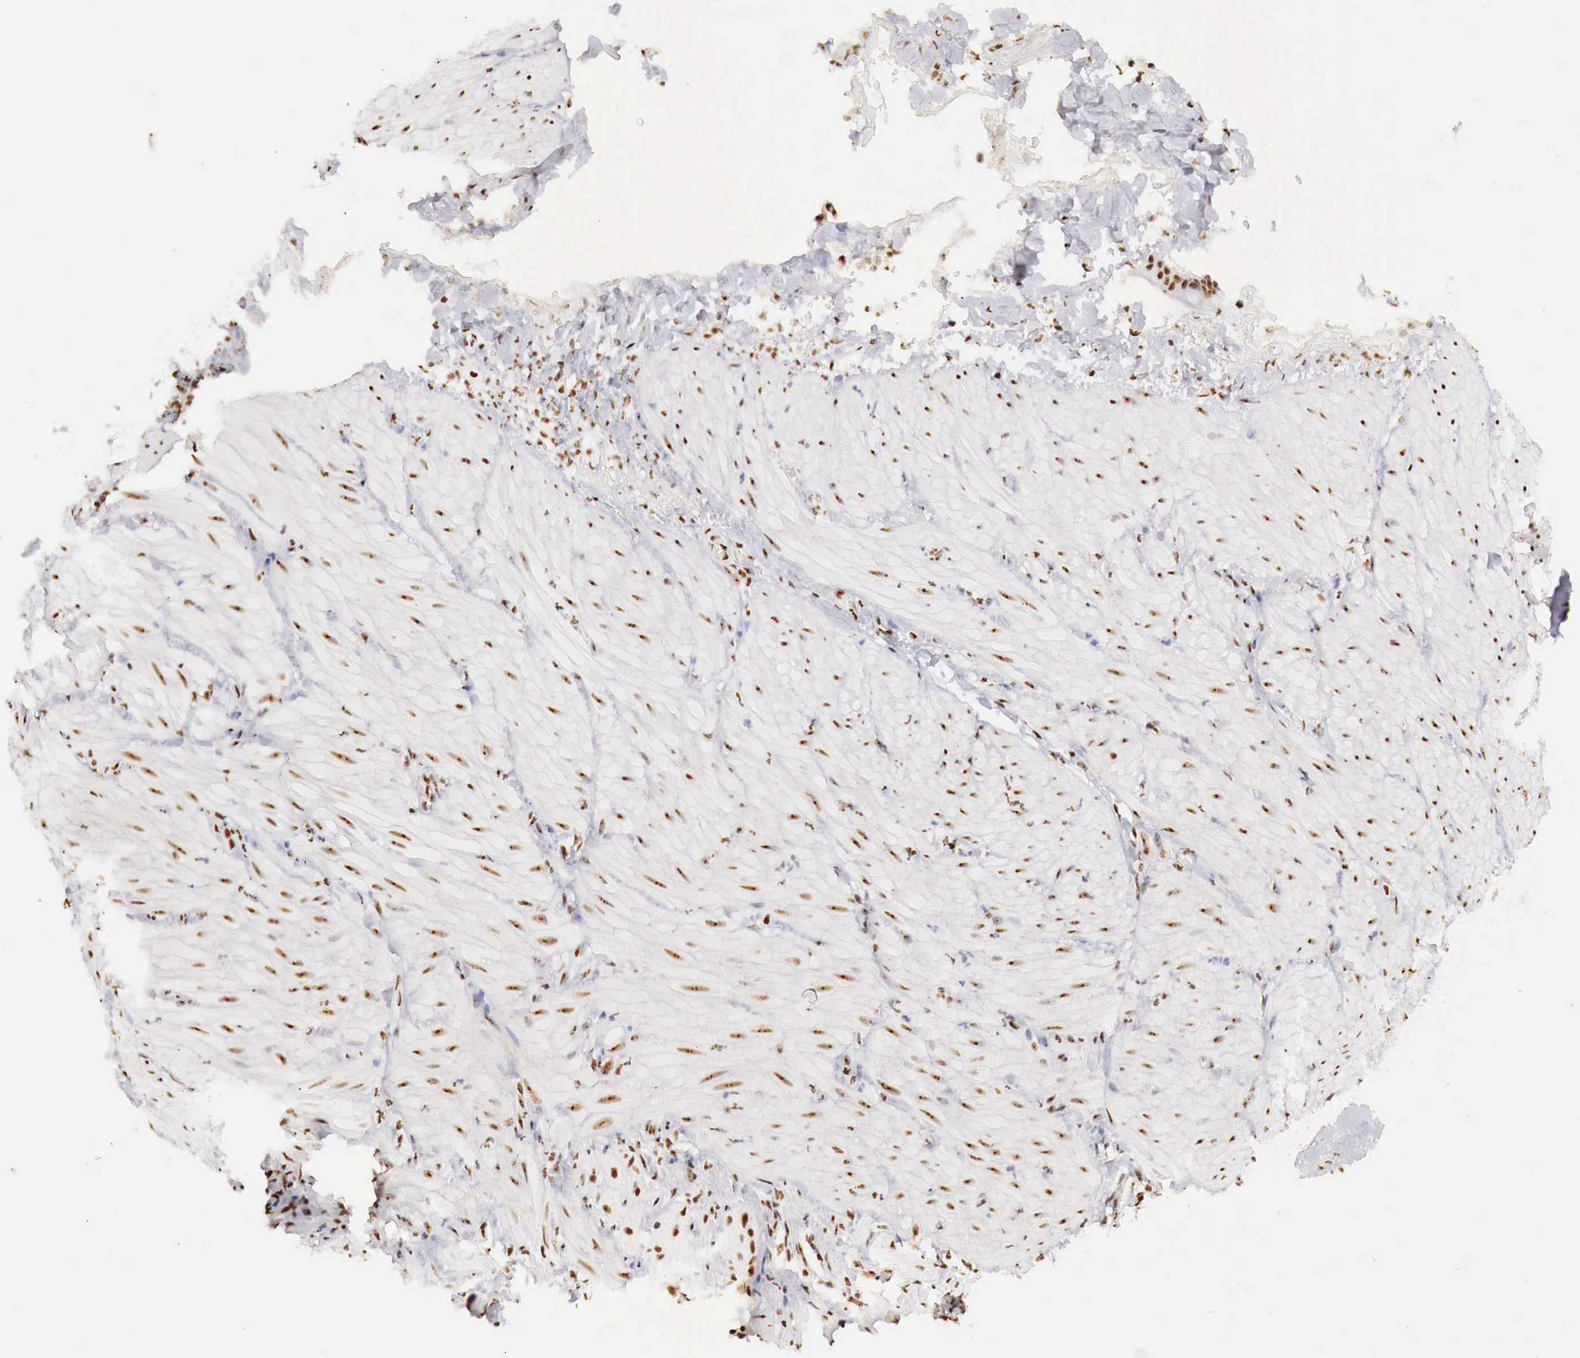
{"staining": {"intensity": "strong", "quantity": ">75%", "location": "nuclear"}, "tissue": "smooth muscle", "cell_type": "Smooth muscle cells", "image_type": "normal", "snomed": [{"axis": "morphology", "description": "Normal tissue, NOS"}, {"axis": "topography", "description": "Duodenum"}], "caption": "DAB immunohistochemical staining of normal human smooth muscle exhibits strong nuclear protein expression in approximately >75% of smooth muscle cells.", "gene": "DKC1", "patient": {"sex": "male", "age": 63}}